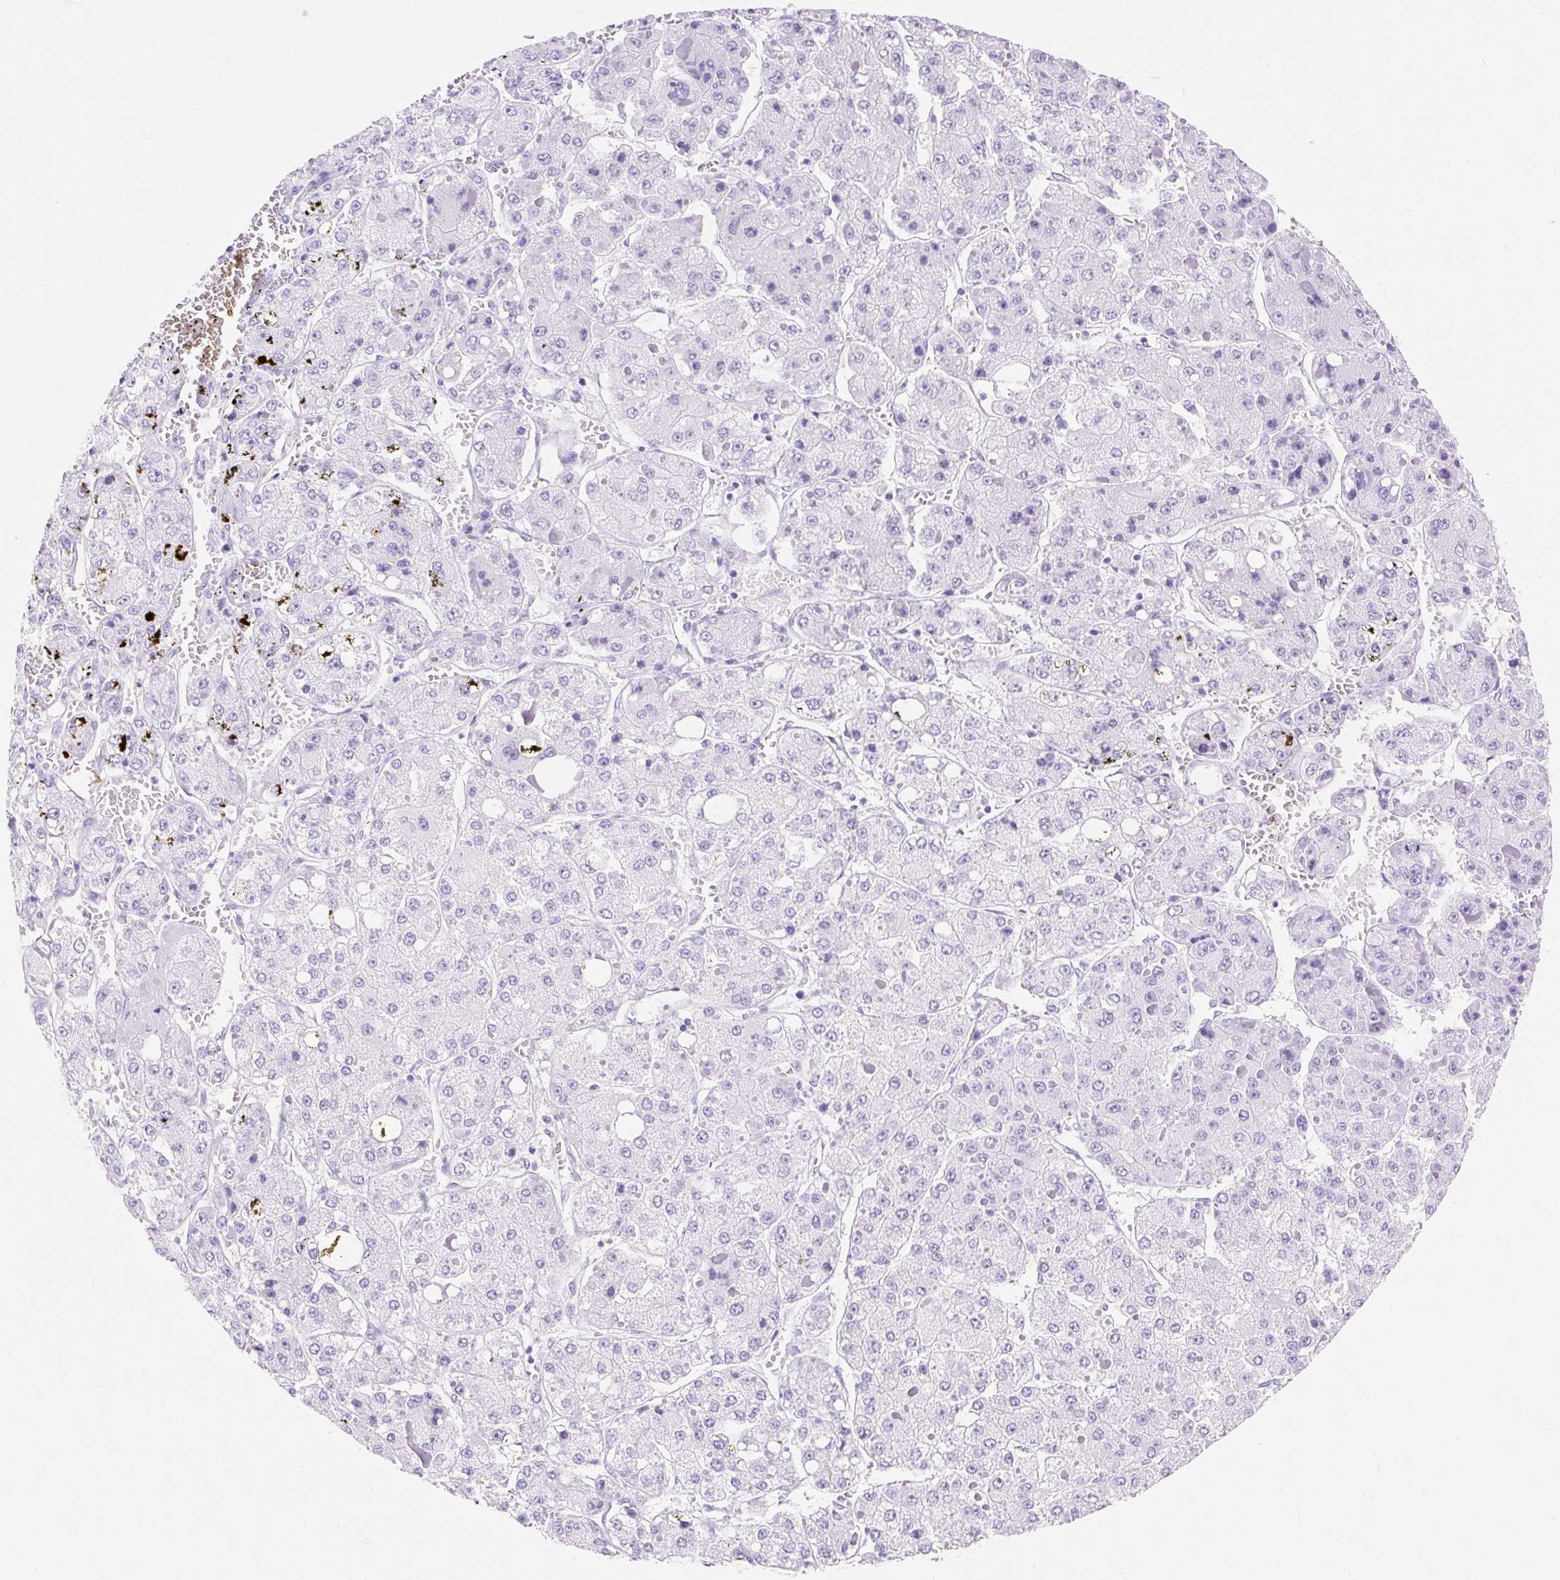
{"staining": {"intensity": "negative", "quantity": "none", "location": "none"}, "tissue": "liver cancer", "cell_type": "Tumor cells", "image_type": "cancer", "snomed": [{"axis": "morphology", "description": "Carcinoma, Hepatocellular, NOS"}, {"axis": "topography", "description": "Liver"}], "caption": "Immunohistochemistry (IHC) of hepatocellular carcinoma (liver) shows no staining in tumor cells. (Brightfield microscopy of DAB immunohistochemistry (IHC) at high magnification).", "gene": "MBP", "patient": {"sex": "female", "age": 73}}